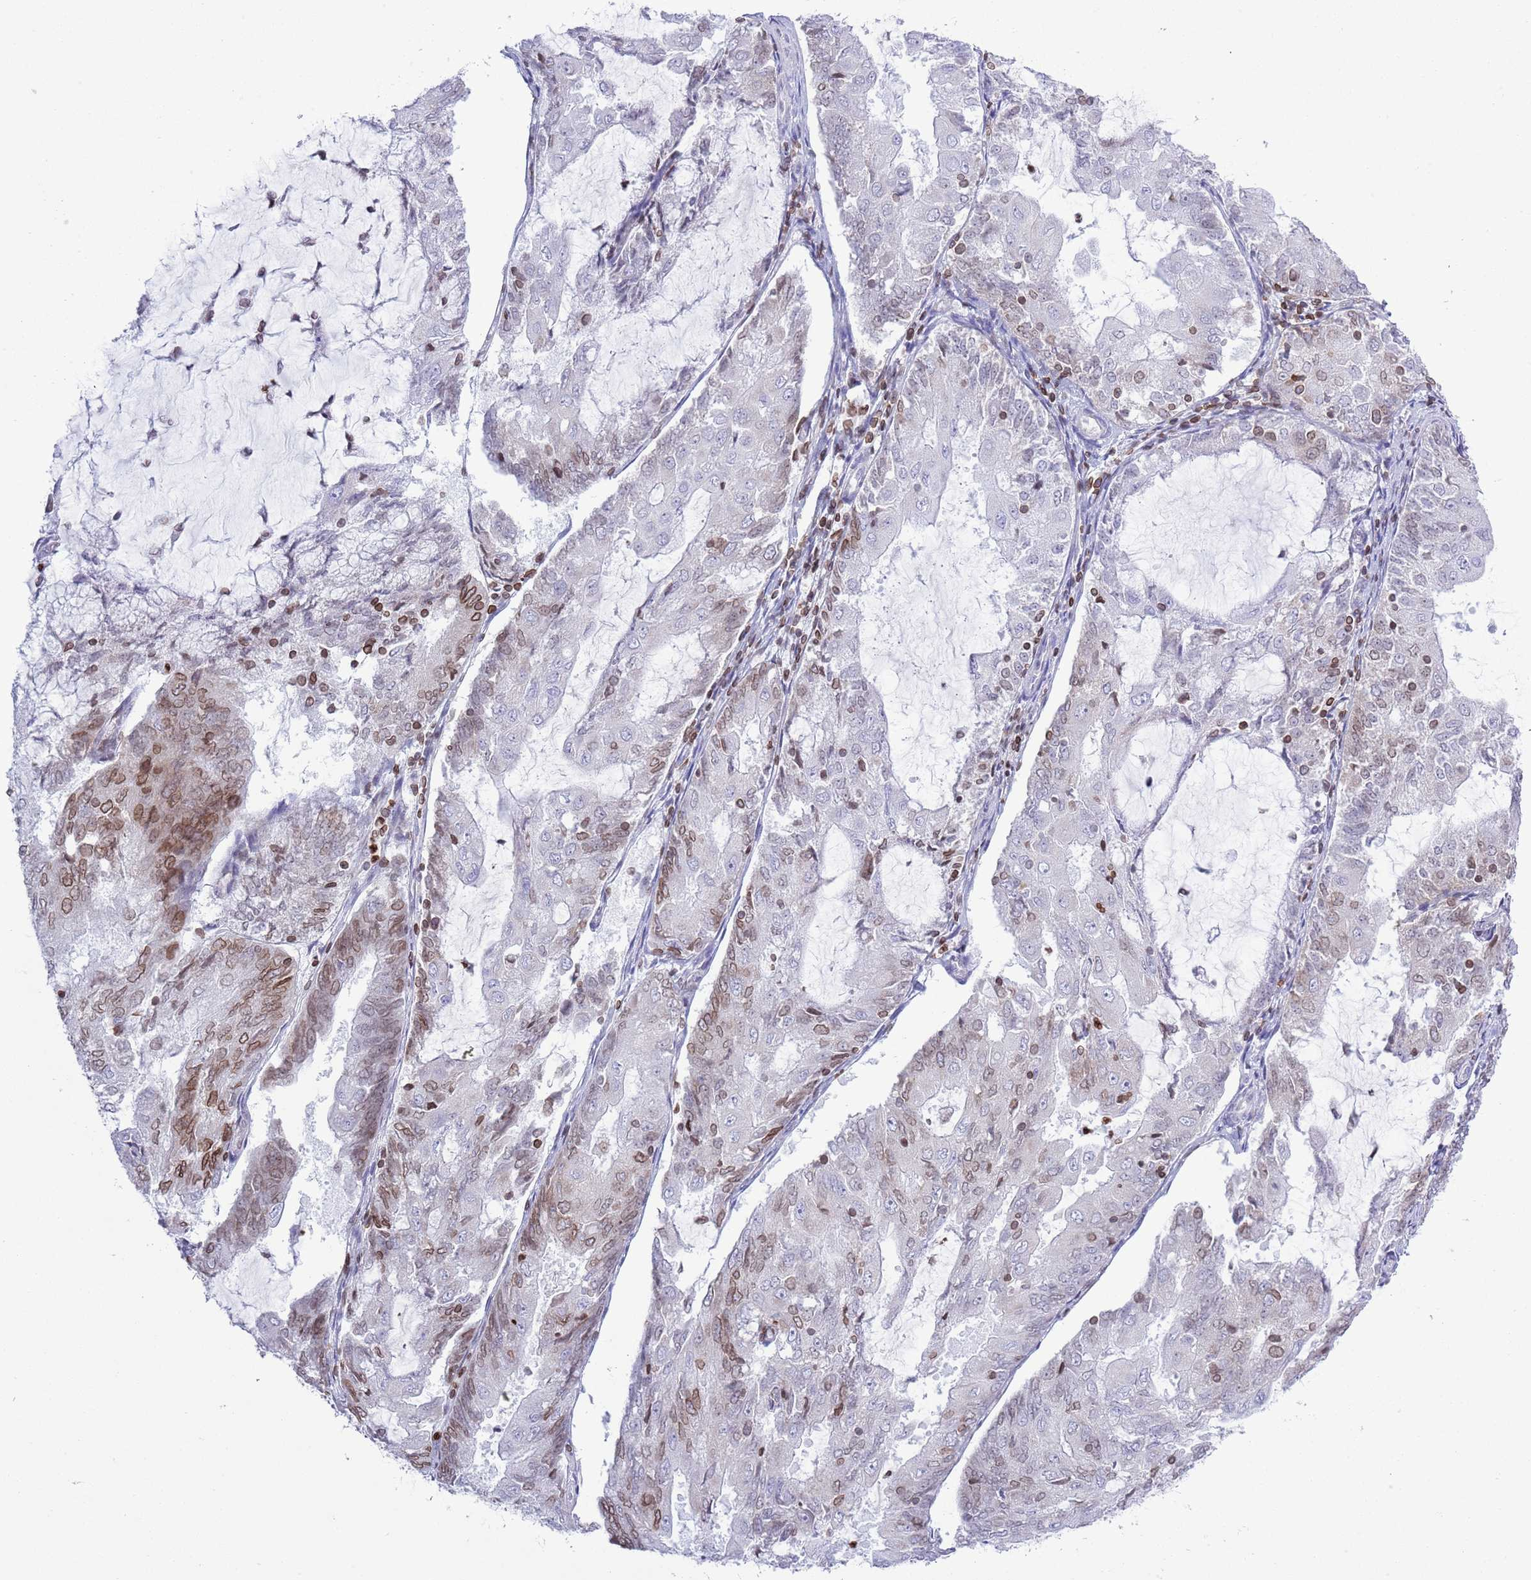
{"staining": {"intensity": "moderate", "quantity": "25%-75%", "location": "cytoplasmic/membranous,nuclear"}, "tissue": "endometrial cancer", "cell_type": "Tumor cells", "image_type": "cancer", "snomed": [{"axis": "morphology", "description": "Adenocarcinoma, NOS"}, {"axis": "topography", "description": "Endometrium"}], "caption": "A medium amount of moderate cytoplasmic/membranous and nuclear staining is seen in approximately 25%-75% of tumor cells in adenocarcinoma (endometrial) tissue.", "gene": "LBR", "patient": {"sex": "female", "age": 81}}